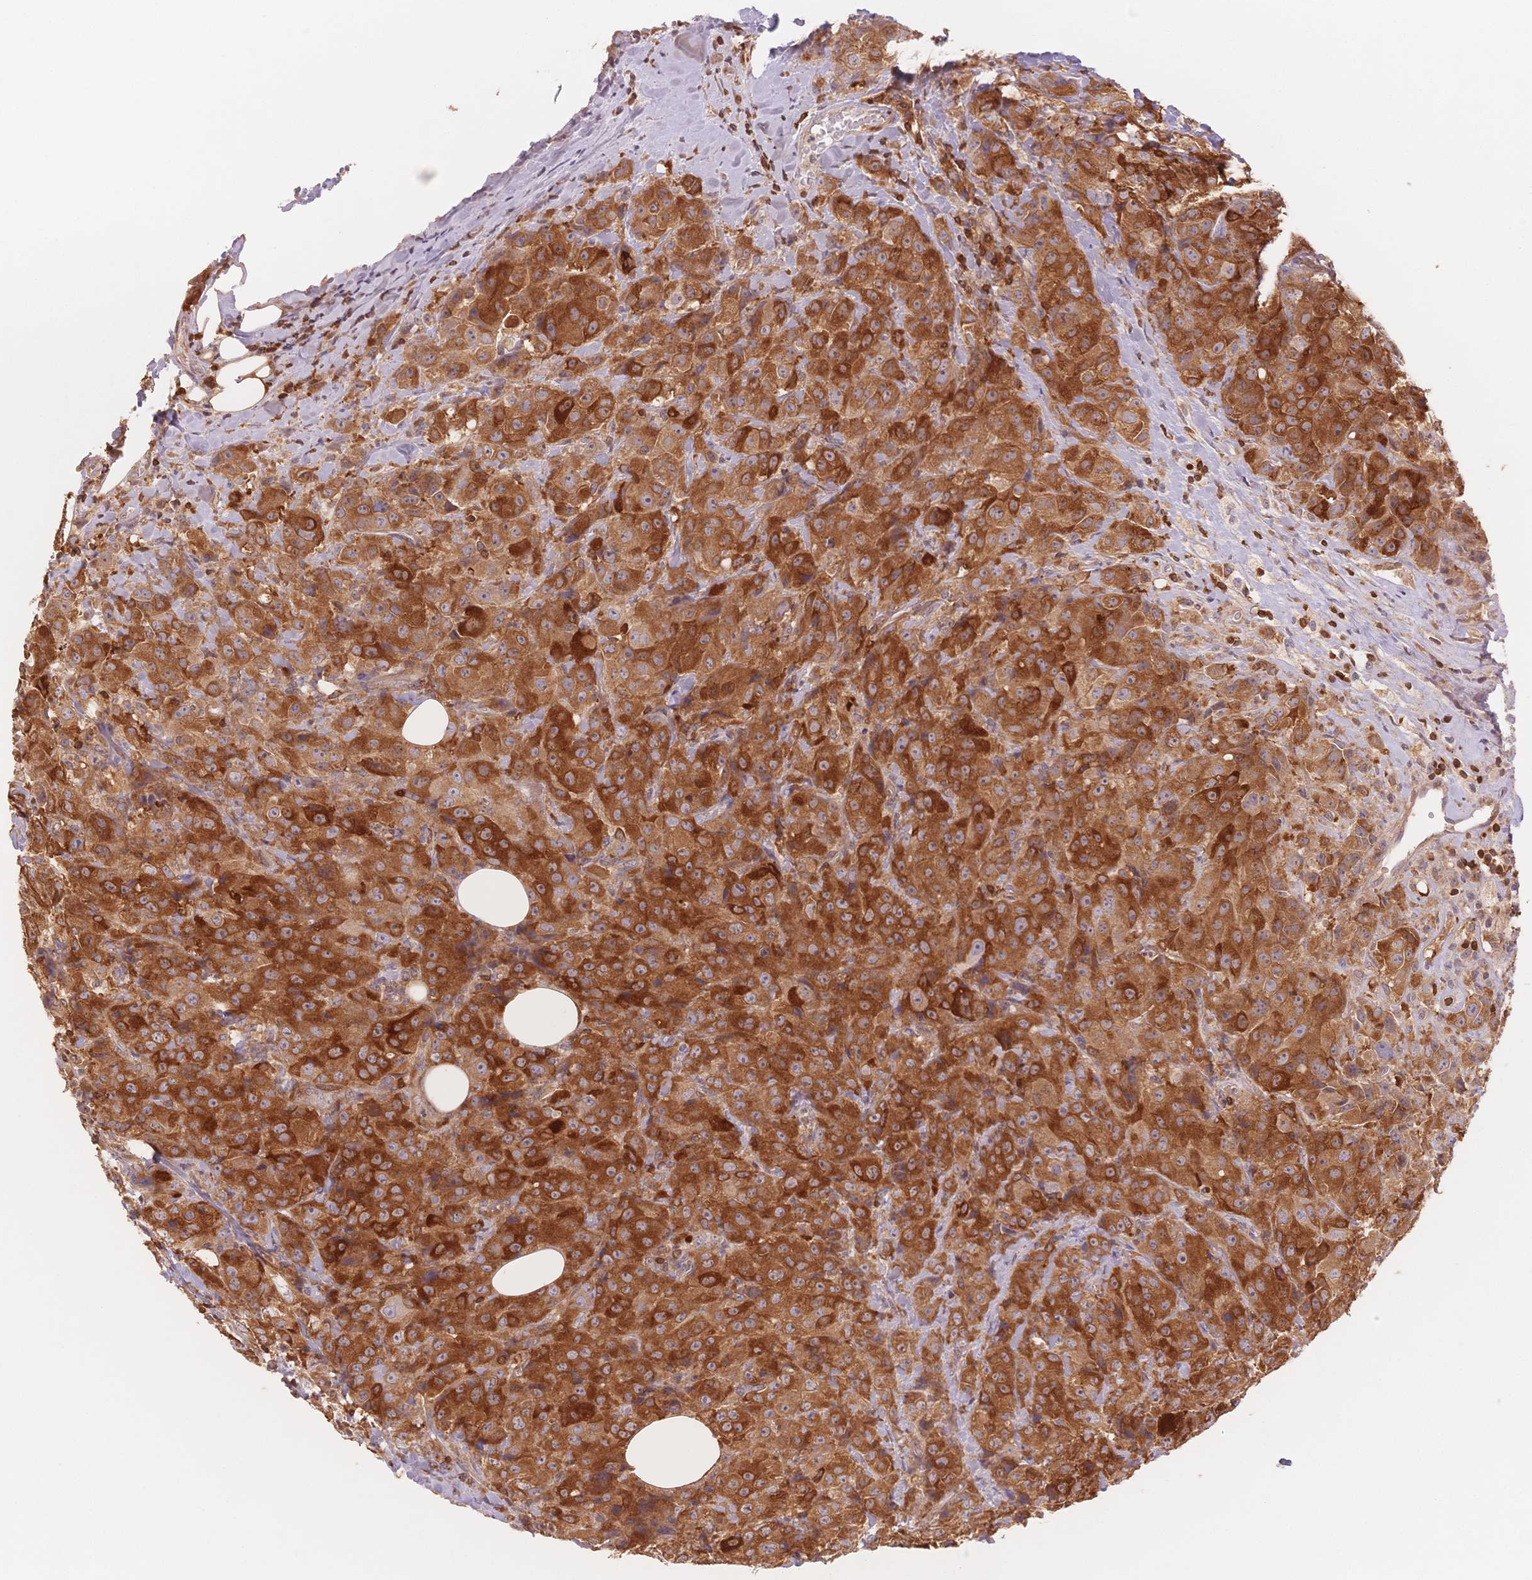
{"staining": {"intensity": "strong", "quantity": ">75%", "location": "cytoplasmic/membranous"}, "tissue": "breast cancer", "cell_type": "Tumor cells", "image_type": "cancer", "snomed": [{"axis": "morphology", "description": "Normal tissue, NOS"}, {"axis": "morphology", "description": "Duct carcinoma"}, {"axis": "topography", "description": "Breast"}], "caption": "This micrograph shows breast cancer stained with IHC to label a protein in brown. The cytoplasmic/membranous of tumor cells show strong positivity for the protein. Nuclei are counter-stained blue.", "gene": "STK39", "patient": {"sex": "female", "age": 43}}